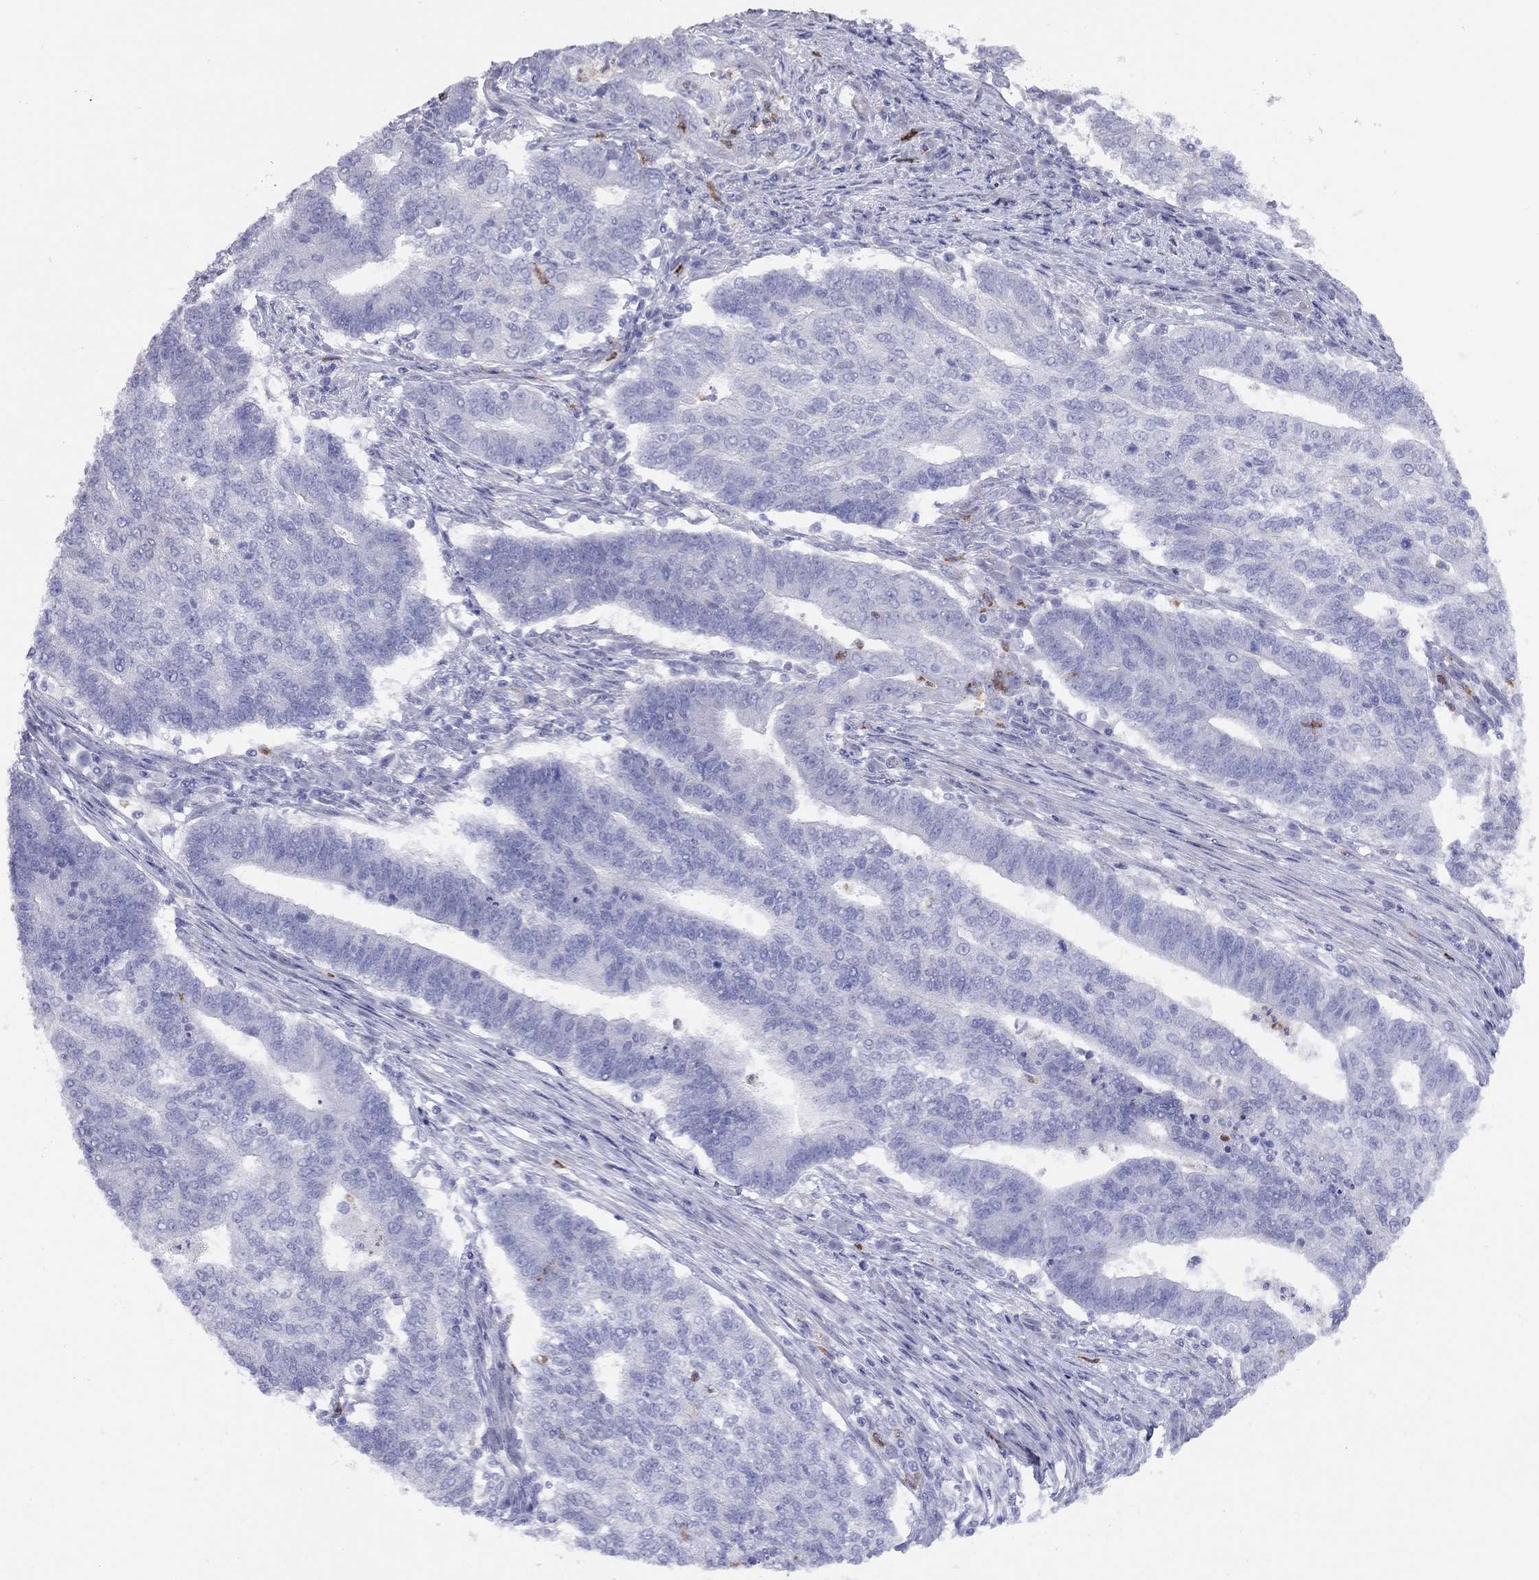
{"staining": {"intensity": "negative", "quantity": "none", "location": "none"}, "tissue": "endometrial cancer", "cell_type": "Tumor cells", "image_type": "cancer", "snomed": [{"axis": "morphology", "description": "Adenocarcinoma, NOS"}, {"axis": "topography", "description": "Uterus"}, {"axis": "topography", "description": "Endometrium"}], "caption": "Immunohistochemistry image of human endometrial cancer (adenocarcinoma) stained for a protein (brown), which exhibits no expression in tumor cells.", "gene": "SPINT4", "patient": {"sex": "female", "age": 54}}